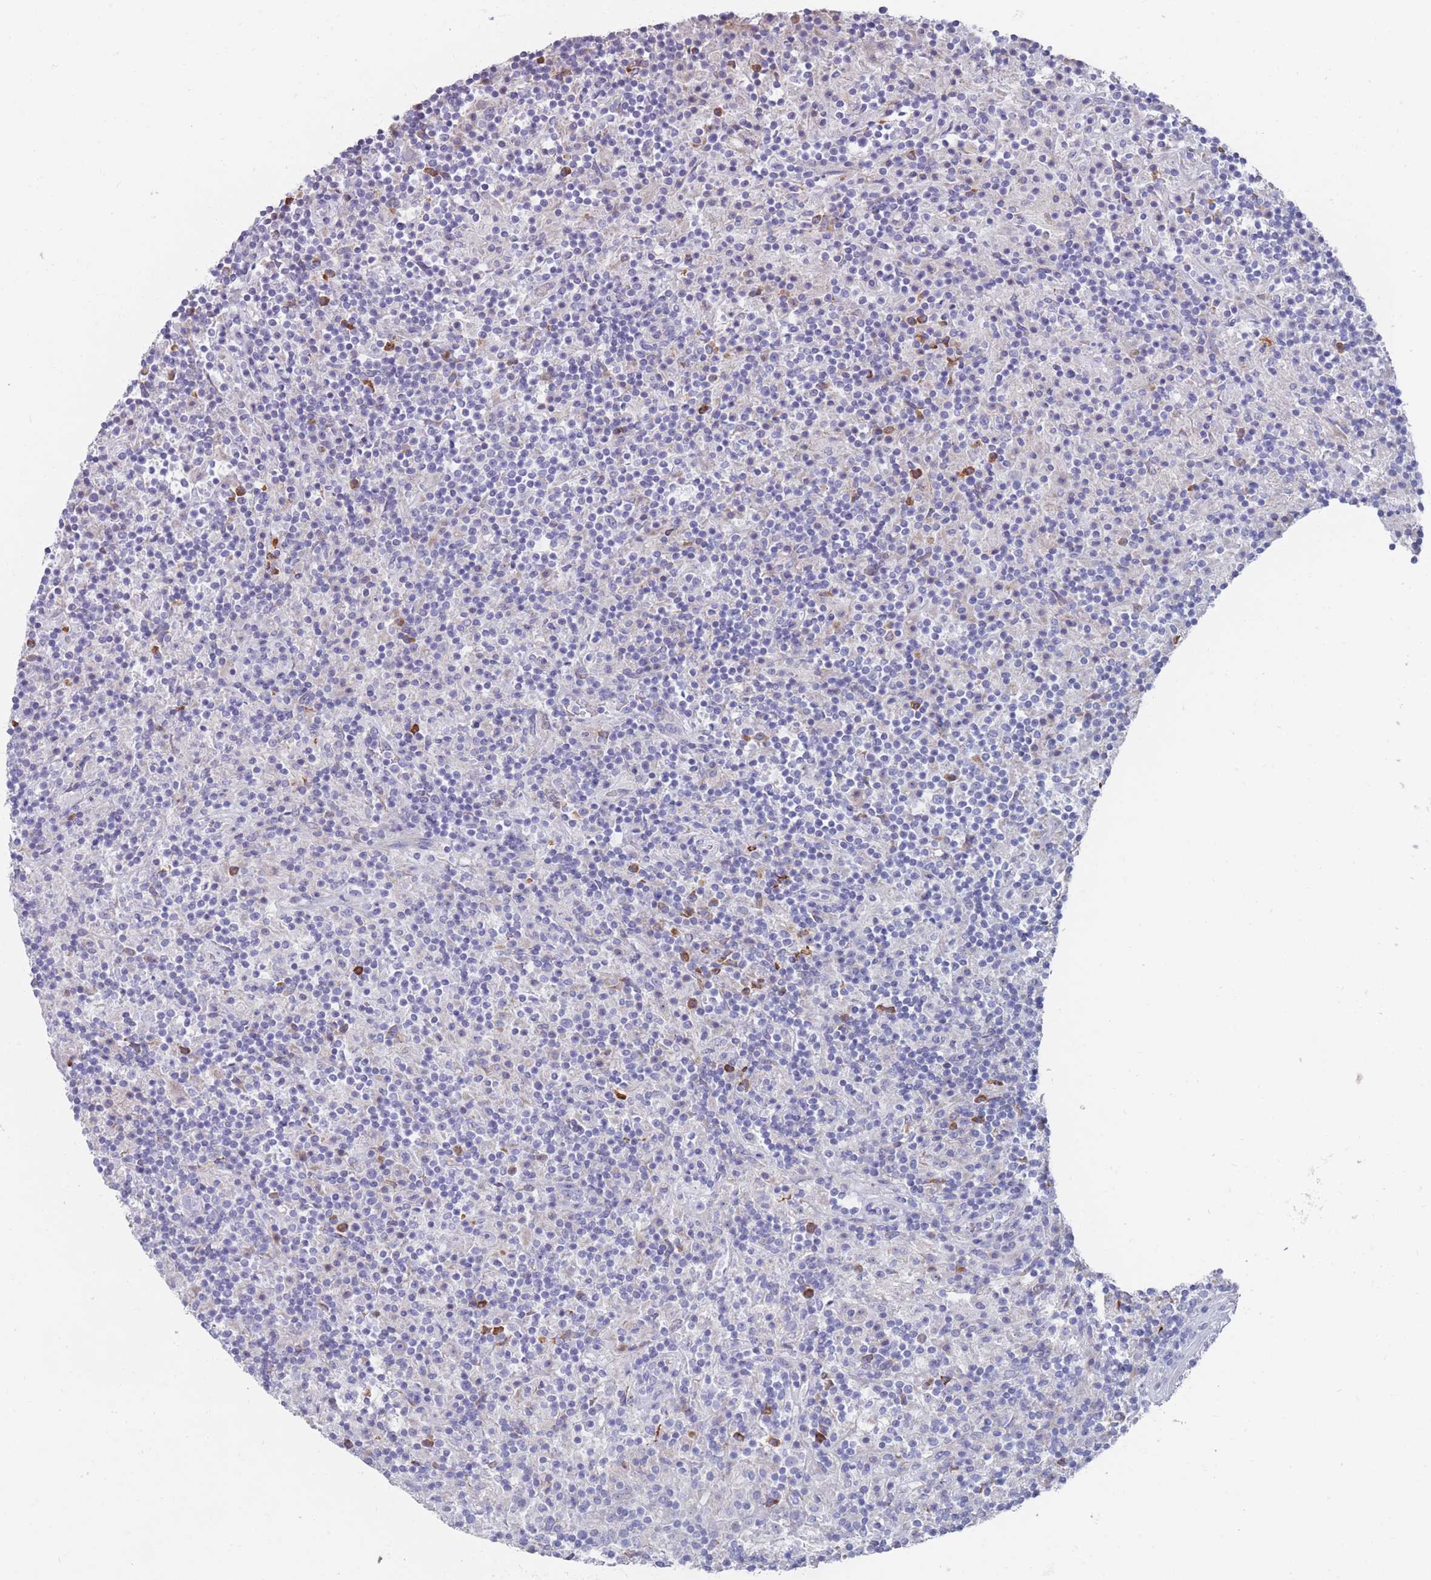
{"staining": {"intensity": "negative", "quantity": "none", "location": "none"}, "tissue": "lymphoma", "cell_type": "Tumor cells", "image_type": "cancer", "snomed": [{"axis": "morphology", "description": "Hodgkin's disease, NOS"}, {"axis": "topography", "description": "Lymph node"}], "caption": "Lymphoma stained for a protein using immunohistochemistry (IHC) reveals no expression tumor cells.", "gene": "ST8SIA5", "patient": {"sex": "male", "age": 70}}